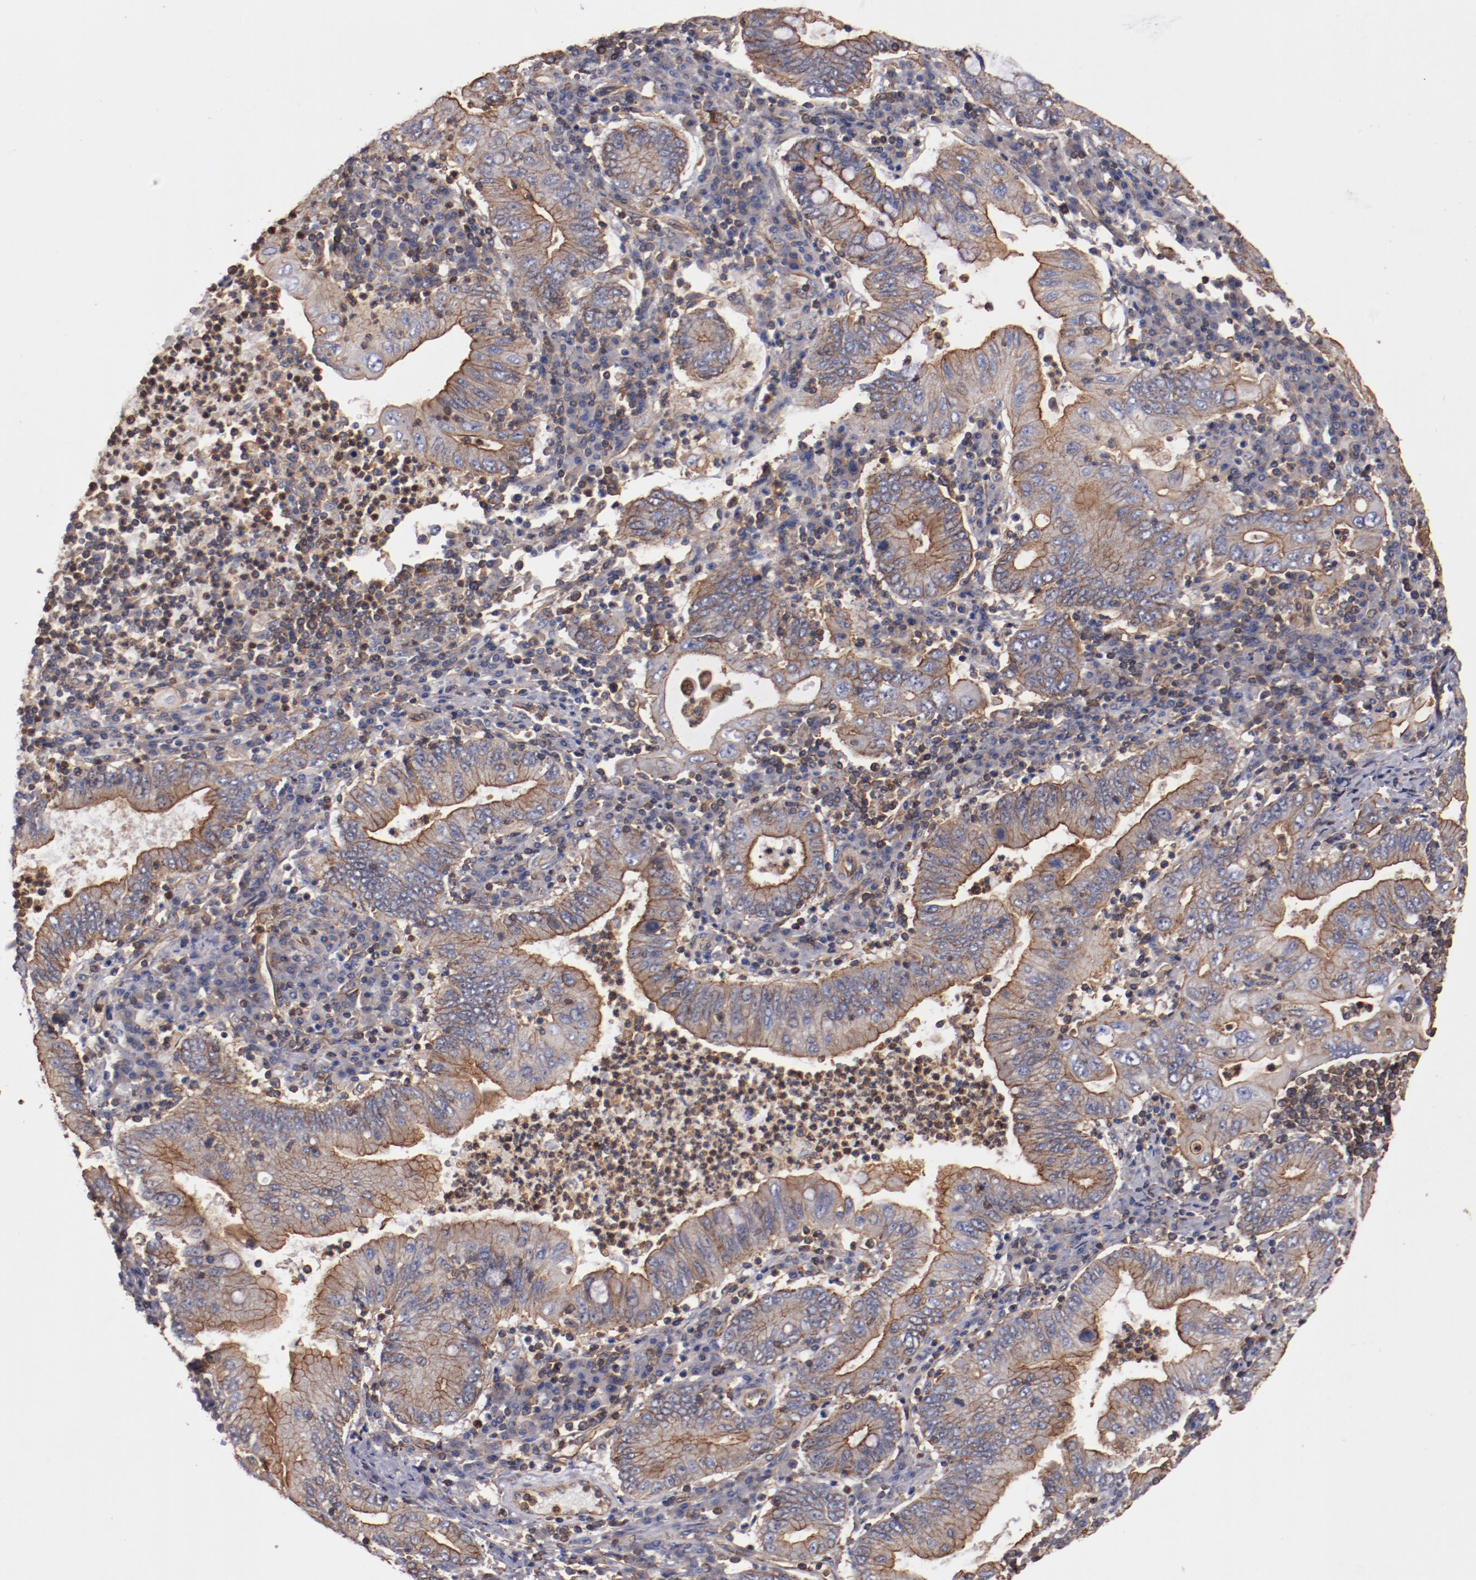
{"staining": {"intensity": "moderate", "quantity": ">75%", "location": "cytoplasmic/membranous"}, "tissue": "stomach cancer", "cell_type": "Tumor cells", "image_type": "cancer", "snomed": [{"axis": "morphology", "description": "Normal tissue, NOS"}, {"axis": "morphology", "description": "Adenocarcinoma, NOS"}, {"axis": "topography", "description": "Esophagus"}, {"axis": "topography", "description": "Stomach, upper"}, {"axis": "topography", "description": "Peripheral nerve tissue"}], "caption": "The photomicrograph displays a brown stain indicating the presence of a protein in the cytoplasmic/membranous of tumor cells in stomach cancer (adenocarcinoma).", "gene": "TMOD3", "patient": {"sex": "male", "age": 62}}